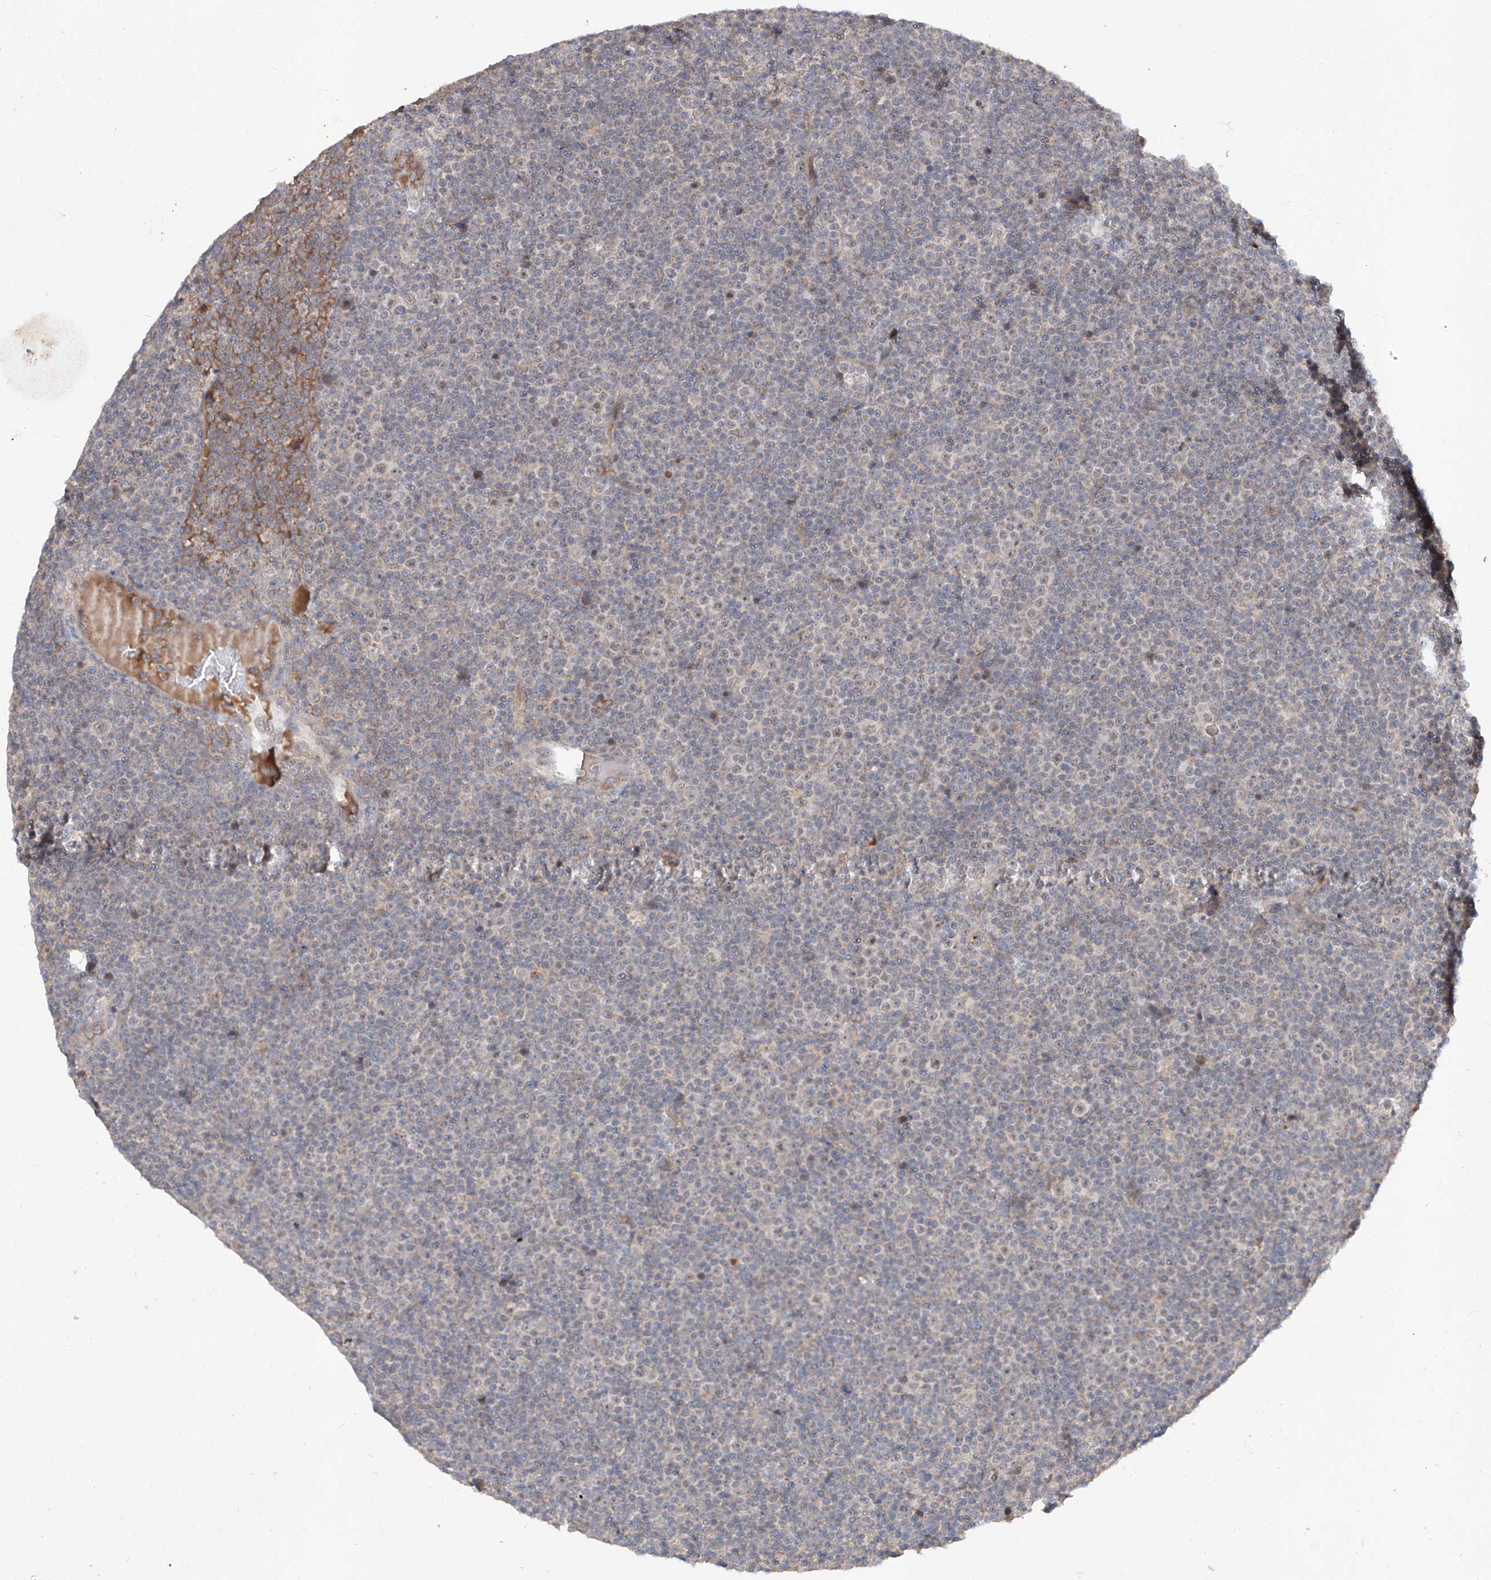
{"staining": {"intensity": "negative", "quantity": "none", "location": "none"}, "tissue": "lymphoma", "cell_type": "Tumor cells", "image_type": "cancer", "snomed": [{"axis": "morphology", "description": "Malignant lymphoma, non-Hodgkin's type, Low grade"}, {"axis": "topography", "description": "Lymph node"}], "caption": "A histopathology image of malignant lymphoma, non-Hodgkin's type (low-grade) stained for a protein reveals no brown staining in tumor cells. (IHC, brightfield microscopy, high magnification).", "gene": "FAM135A", "patient": {"sex": "female", "age": 67}}